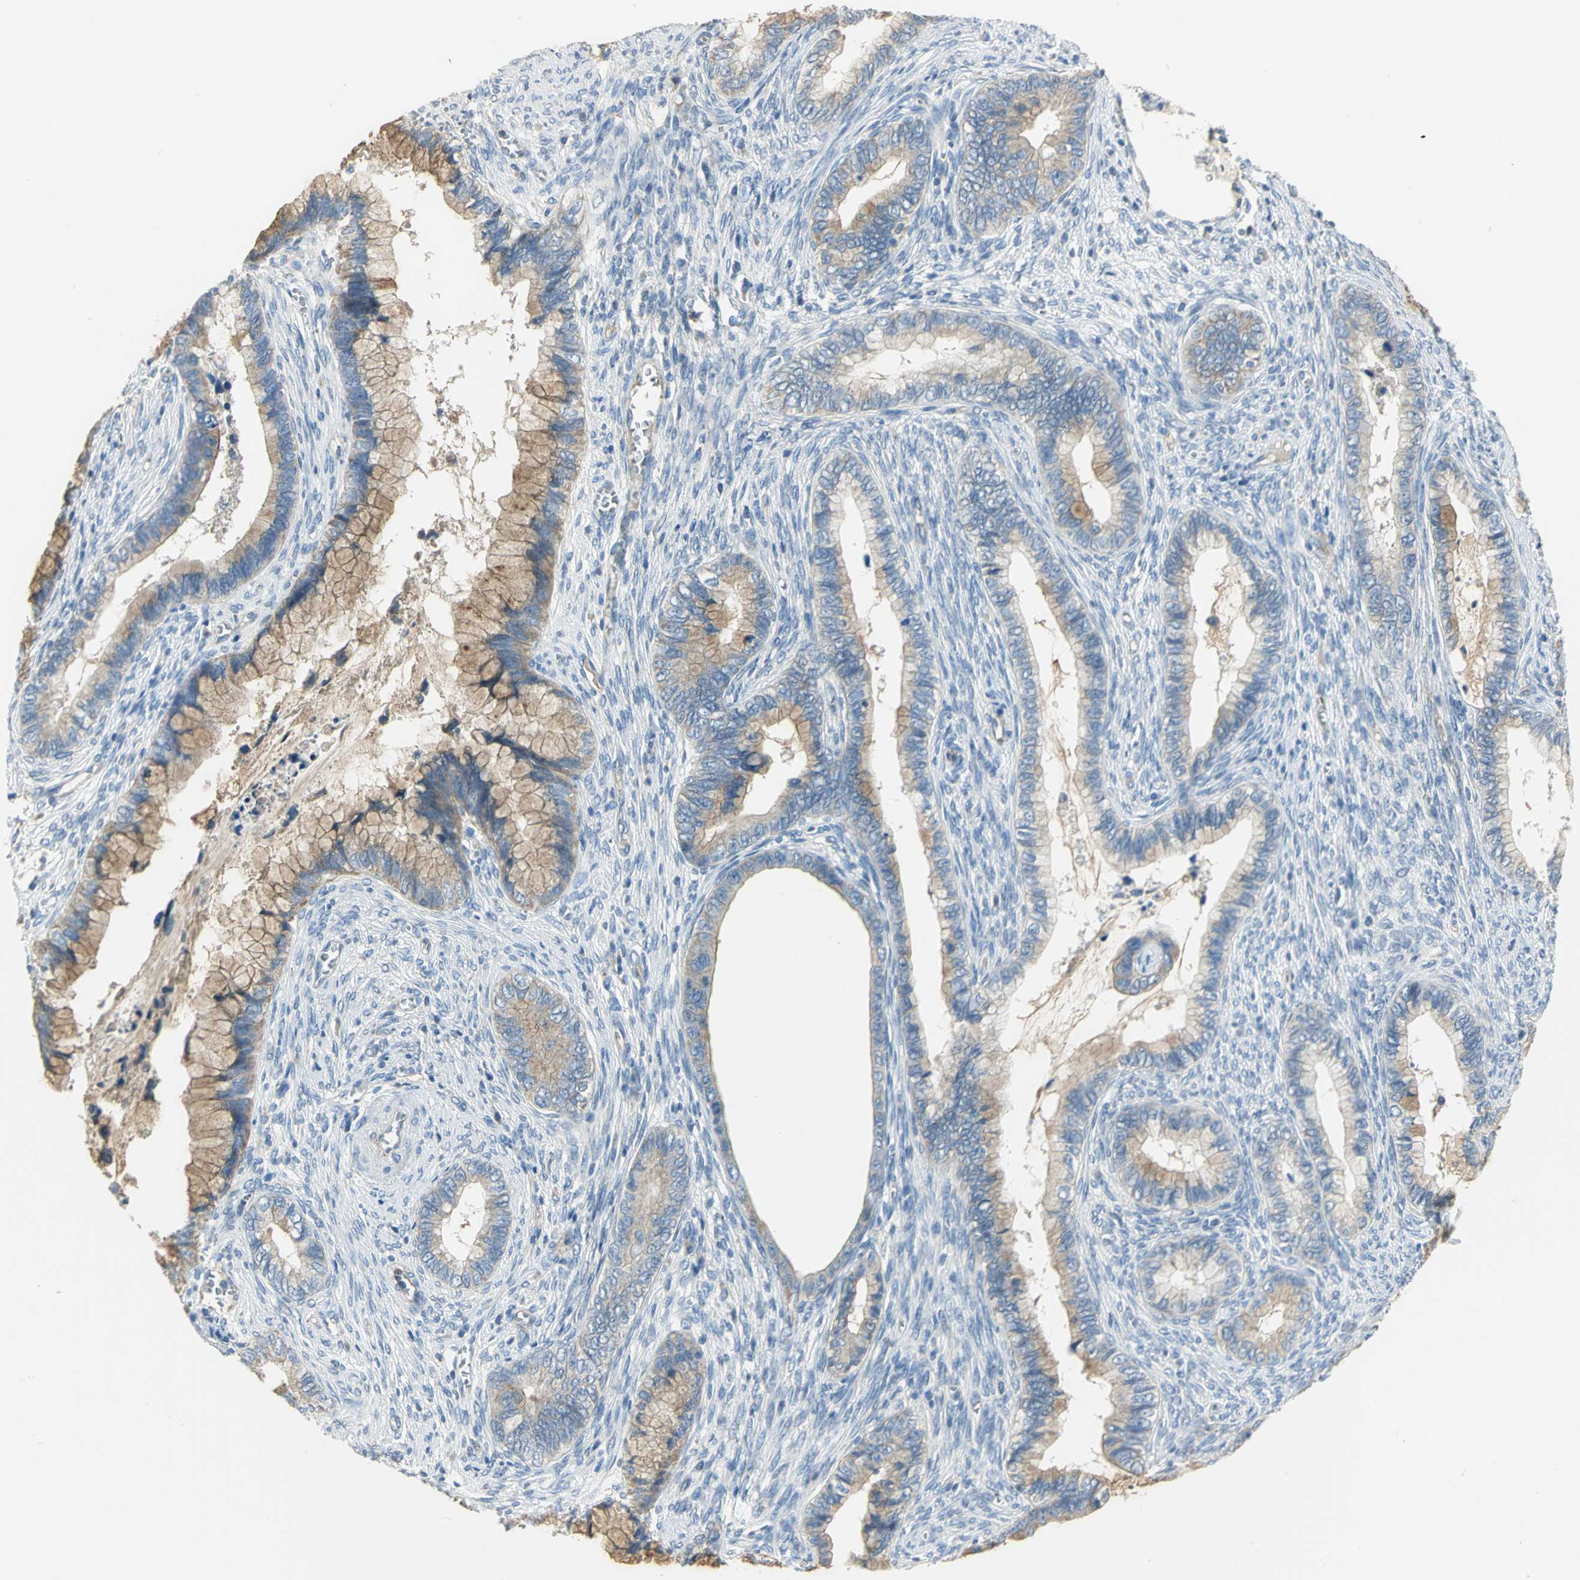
{"staining": {"intensity": "moderate", "quantity": ">75%", "location": "cytoplasmic/membranous"}, "tissue": "cervical cancer", "cell_type": "Tumor cells", "image_type": "cancer", "snomed": [{"axis": "morphology", "description": "Adenocarcinoma, NOS"}, {"axis": "topography", "description": "Cervix"}], "caption": "Cervical cancer (adenocarcinoma) stained with a brown dye displays moderate cytoplasmic/membranous positive positivity in approximately >75% of tumor cells.", "gene": "HTR1F", "patient": {"sex": "female", "age": 44}}